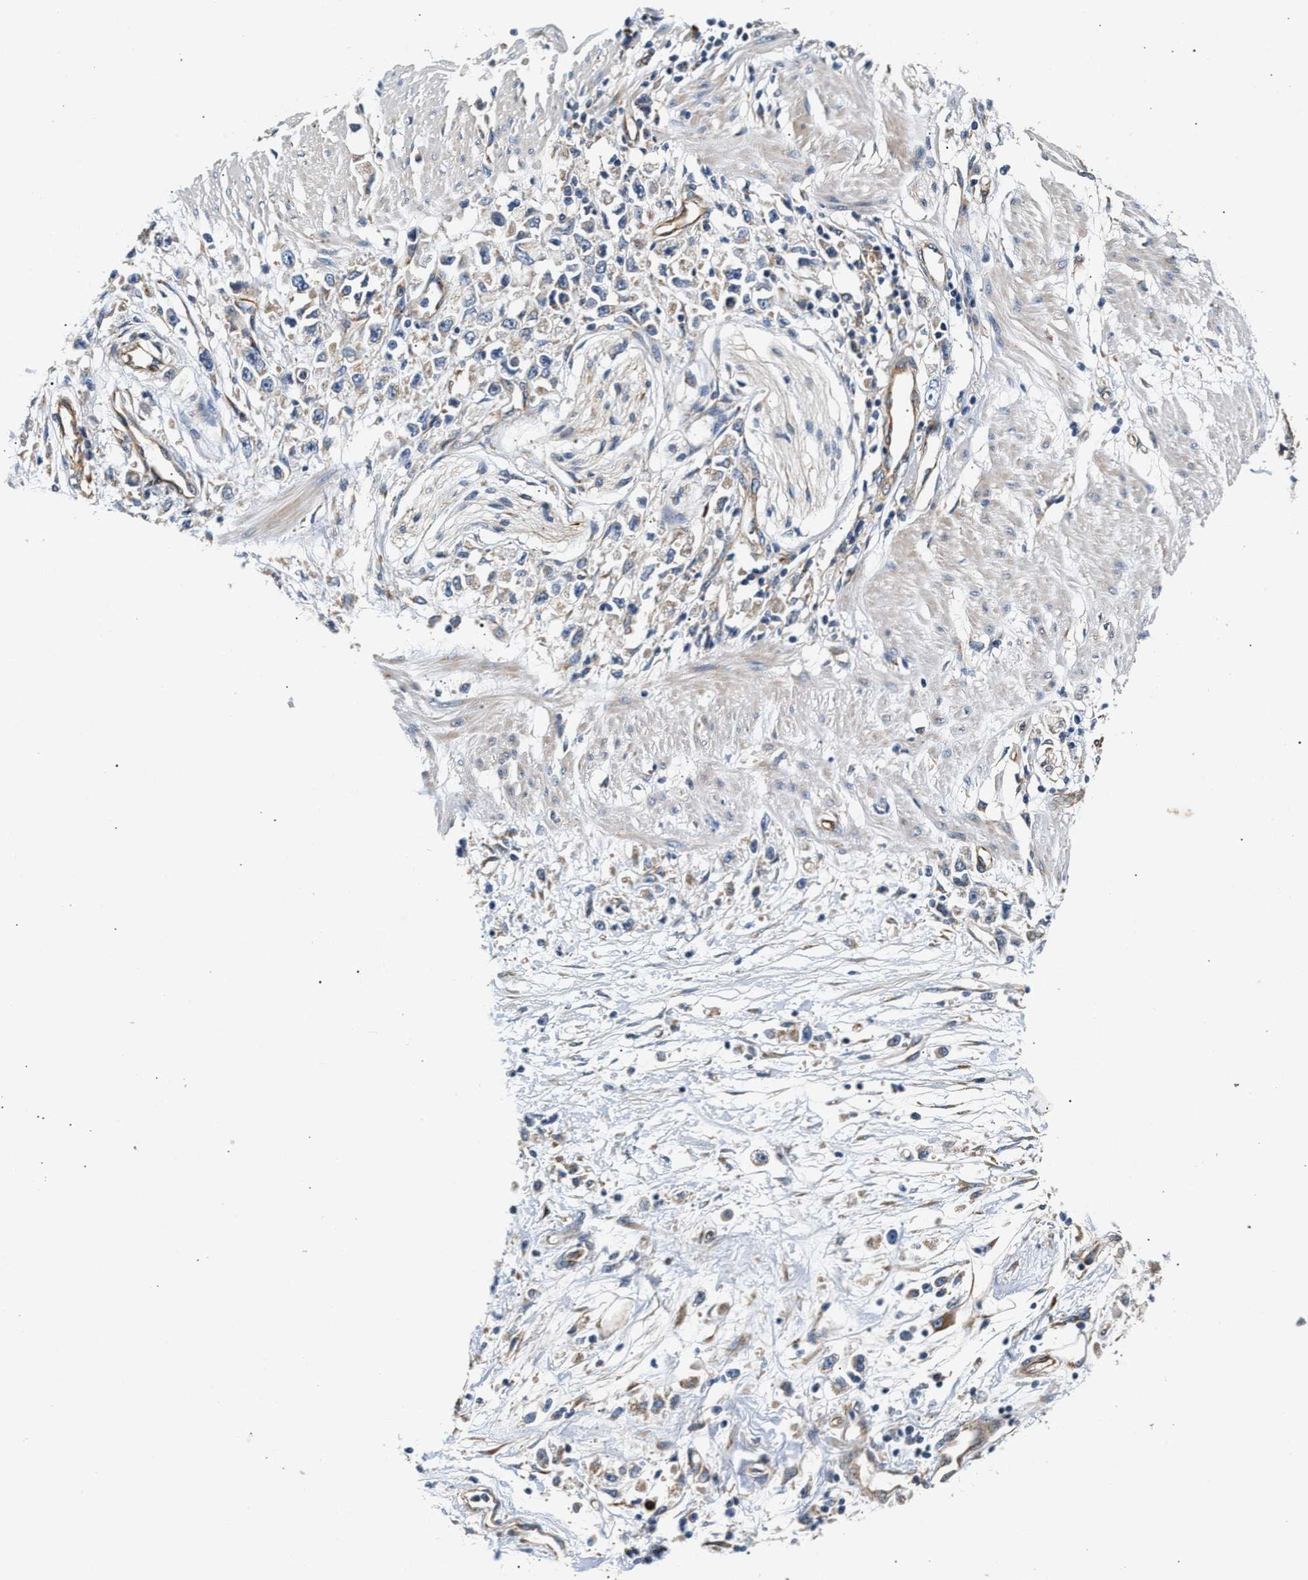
{"staining": {"intensity": "weak", "quantity": "<25%", "location": "cytoplasmic/membranous"}, "tissue": "stomach cancer", "cell_type": "Tumor cells", "image_type": "cancer", "snomed": [{"axis": "morphology", "description": "Adenocarcinoma, NOS"}, {"axis": "topography", "description": "Stomach"}], "caption": "This is a histopathology image of immunohistochemistry staining of stomach cancer, which shows no positivity in tumor cells.", "gene": "IFT74", "patient": {"sex": "female", "age": 59}}